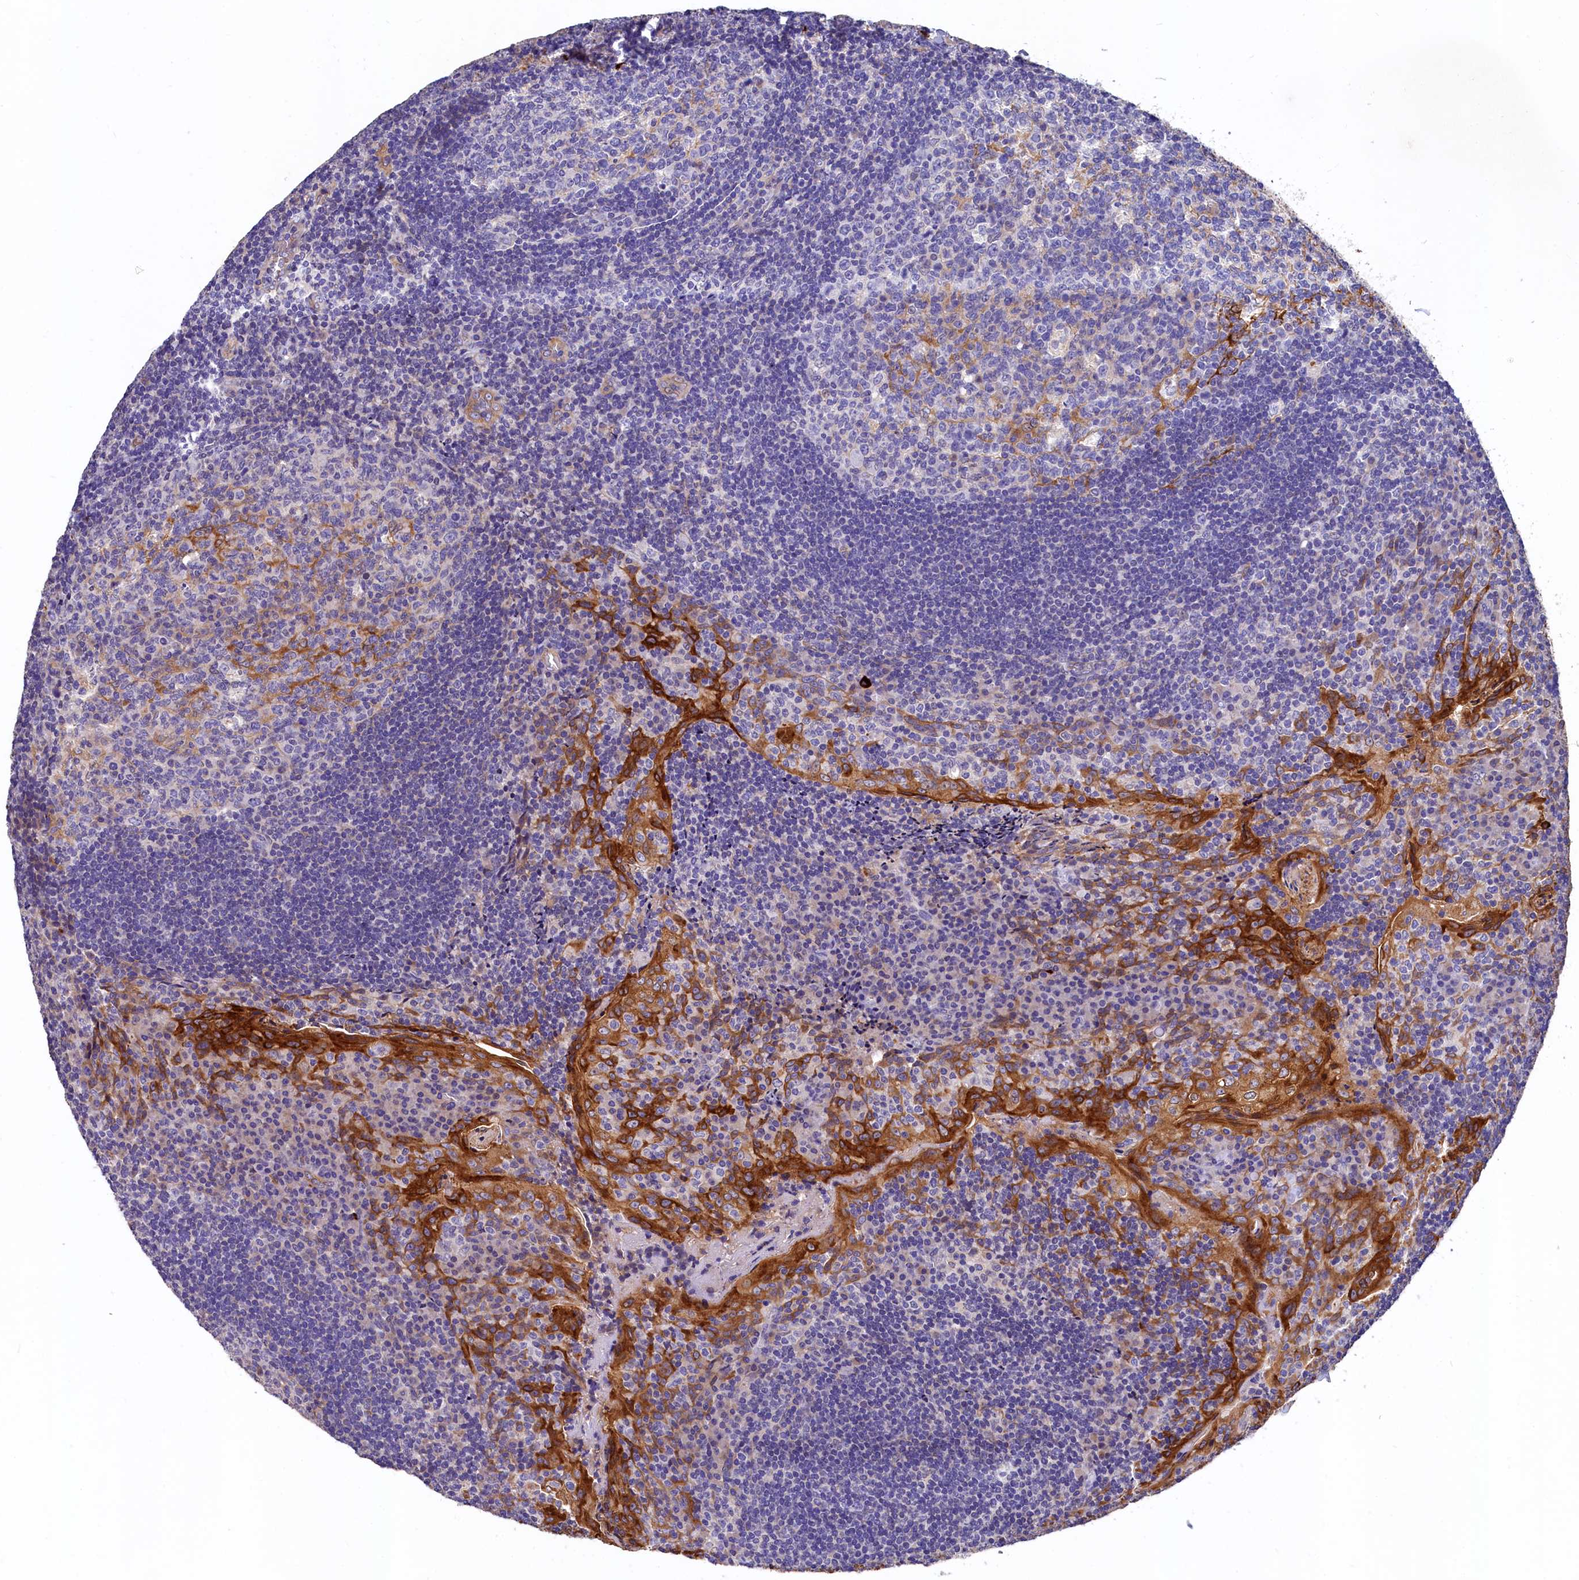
{"staining": {"intensity": "negative", "quantity": "none", "location": "none"}, "tissue": "tonsil", "cell_type": "Germinal center cells", "image_type": "normal", "snomed": [{"axis": "morphology", "description": "Normal tissue, NOS"}, {"axis": "topography", "description": "Tonsil"}], "caption": "The histopathology image demonstrates no significant expression in germinal center cells of tonsil. (DAB immunohistochemistry (IHC) with hematoxylin counter stain).", "gene": "EPS8L2", "patient": {"sex": "male", "age": 17}}